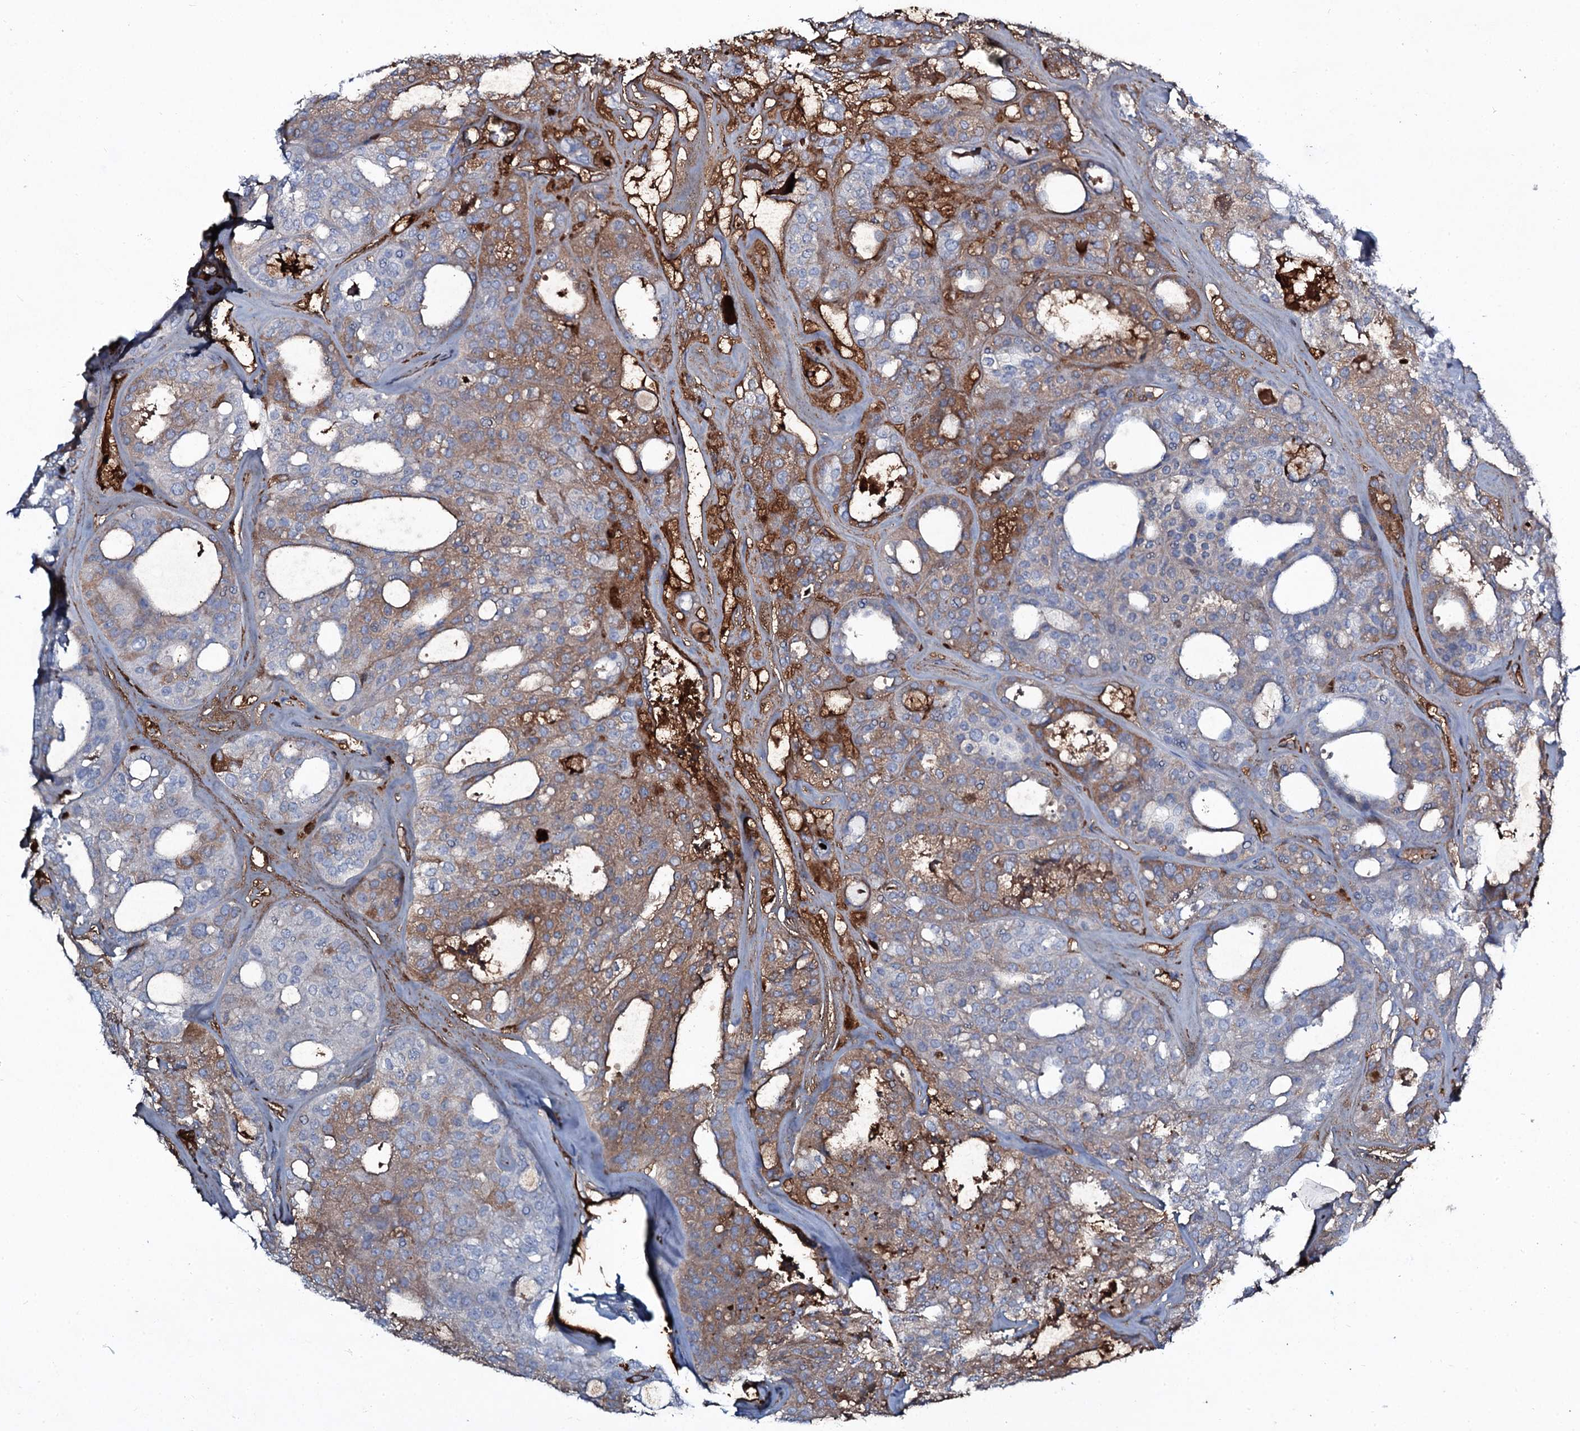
{"staining": {"intensity": "moderate", "quantity": "25%-75%", "location": "cytoplasmic/membranous"}, "tissue": "thyroid cancer", "cell_type": "Tumor cells", "image_type": "cancer", "snomed": [{"axis": "morphology", "description": "Follicular adenoma carcinoma, NOS"}, {"axis": "topography", "description": "Thyroid gland"}], "caption": "Moderate cytoplasmic/membranous positivity is present in about 25%-75% of tumor cells in thyroid cancer (follicular adenoma carcinoma). Immunohistochemistry stains the protein of interest in brown and the nuclei are stained blue.", "gene": "EDN1", "patient": {"sex": "male", "age": 75}}